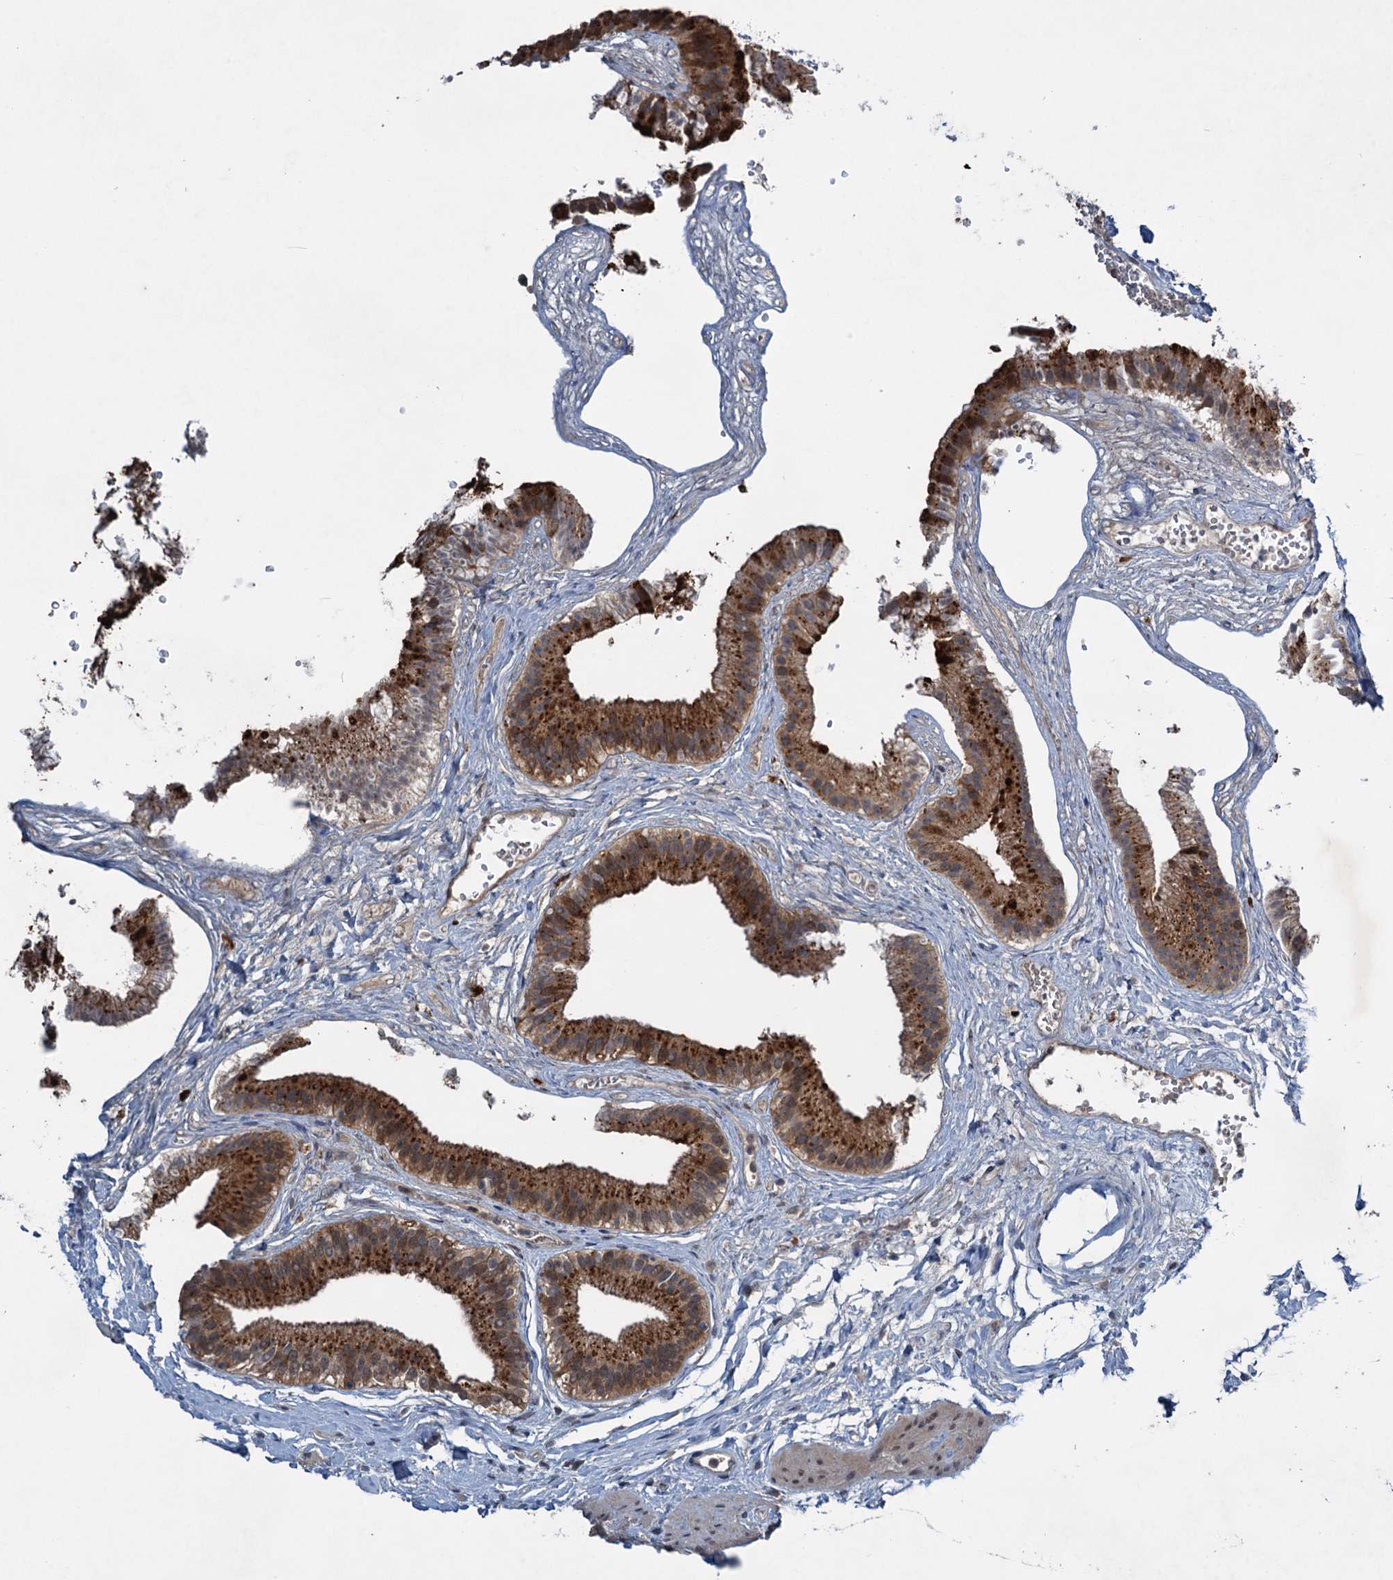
{"staining": {"intensity": "strong", "quantity": ">75%", "location": "cytoplasmic/membranous,nuclear"}, "tissue": "gallbladder", "cell_type": "Glandular cells", "image_type": "normal", "snomed": [{"axis": "morphology", "description": "Normal tissue, NOS"}, {"axis": "topography", "description": "Gallbladder"}], "caption": "Immunohistochemical staining of benign gallbladder shows high levels of strong cytoplasmic/membranous,nuclear staining in approximately >75% of glandular cells.", "gene": "RNF165", "patient": {"sex": "female", "age": 54}}